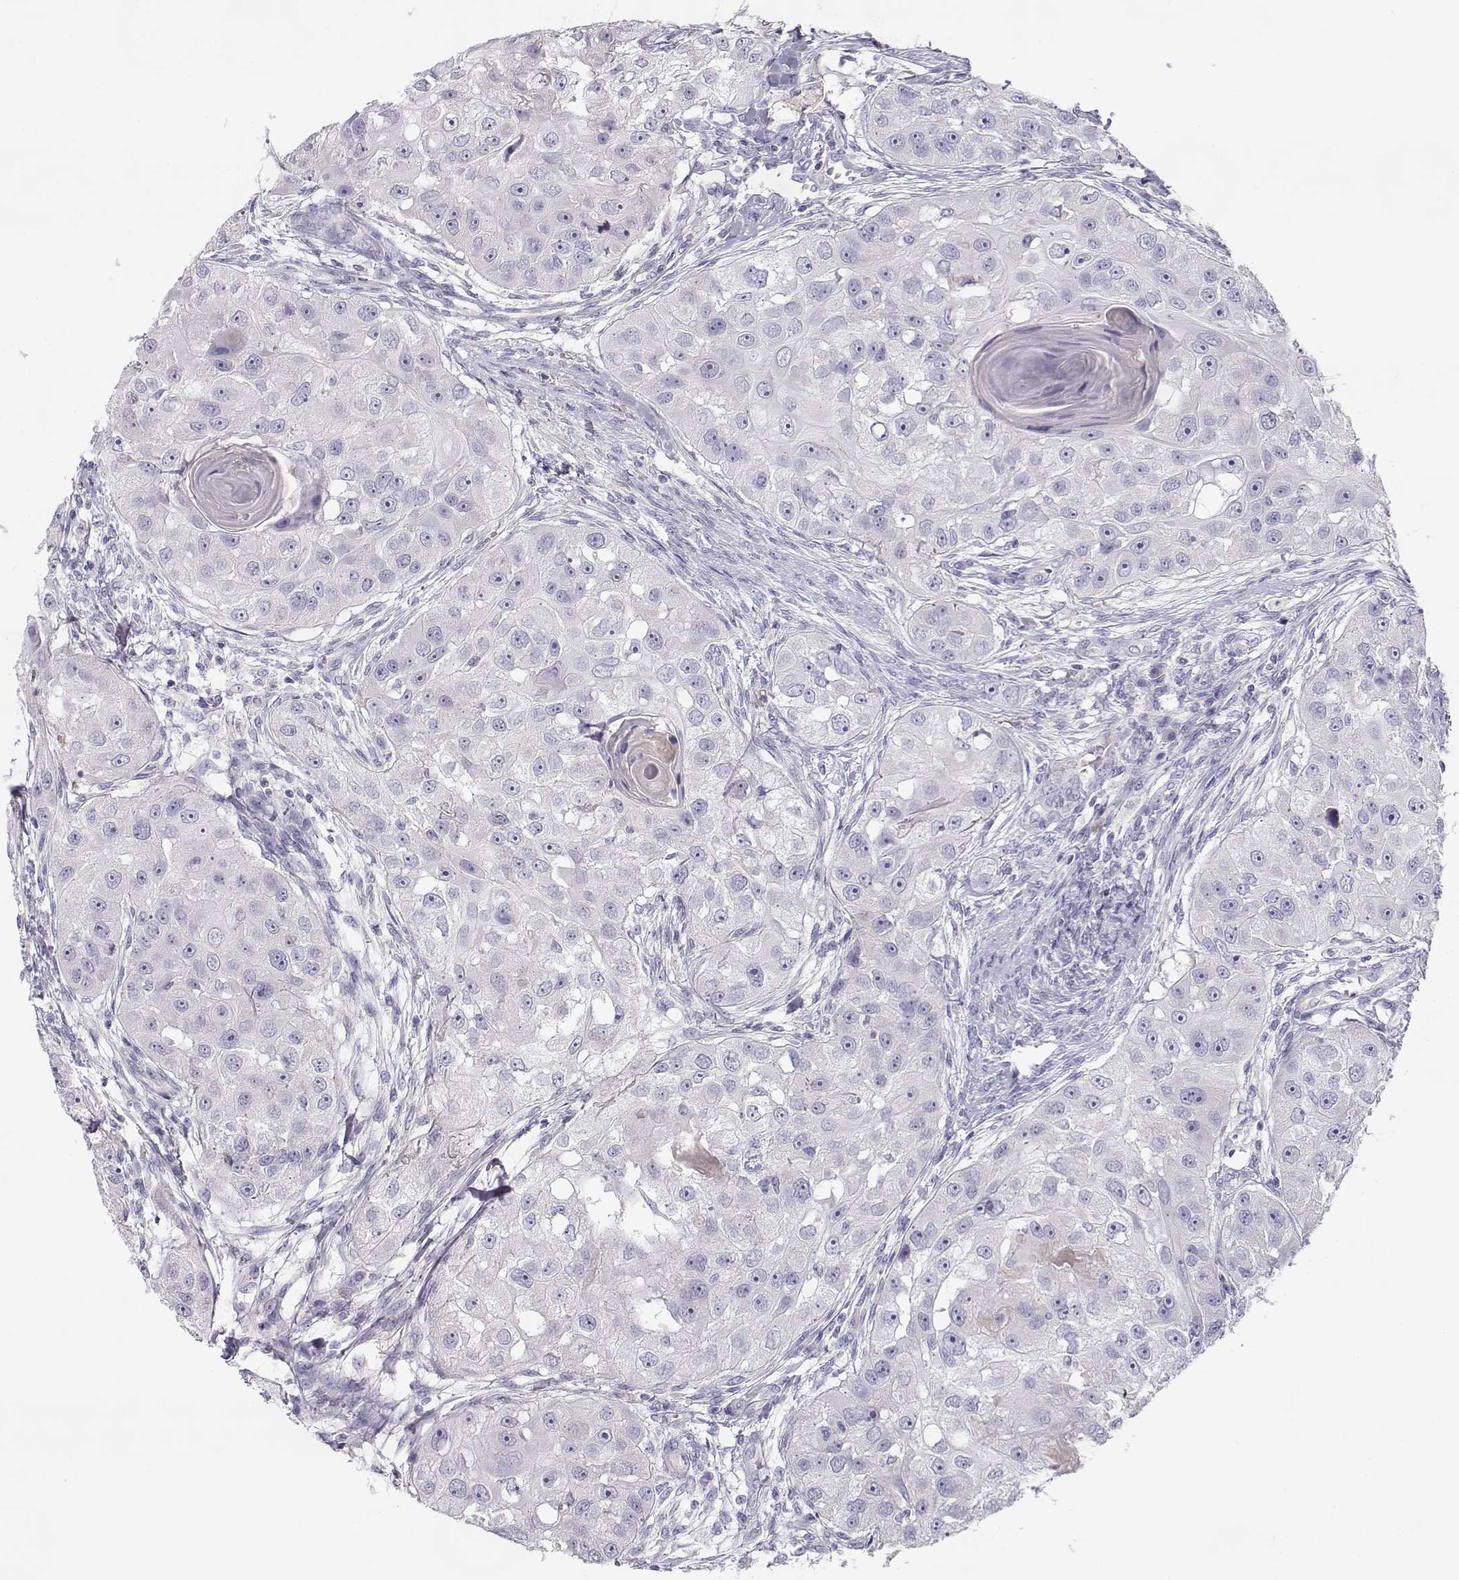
{"staining": {"intensity": "negative", "quantity": "none", "location": "none"}, "tissue": "head and neck cancer", "cell_type": "Tumor cells", "image_type": "cancer", "snomed": [{"axis": "morphology", "description": "Squamous cell carcinoma, NOS"}, {"axis": "topography", "description": "Head-Neck"}], "caption": "Histopathology image shows no significant protein staining in tumor cells of head and neck cancer (squamous cell carcinoma).", "gene": "SLCO6A1", "patient": {"sex": "male", "age": 51}}